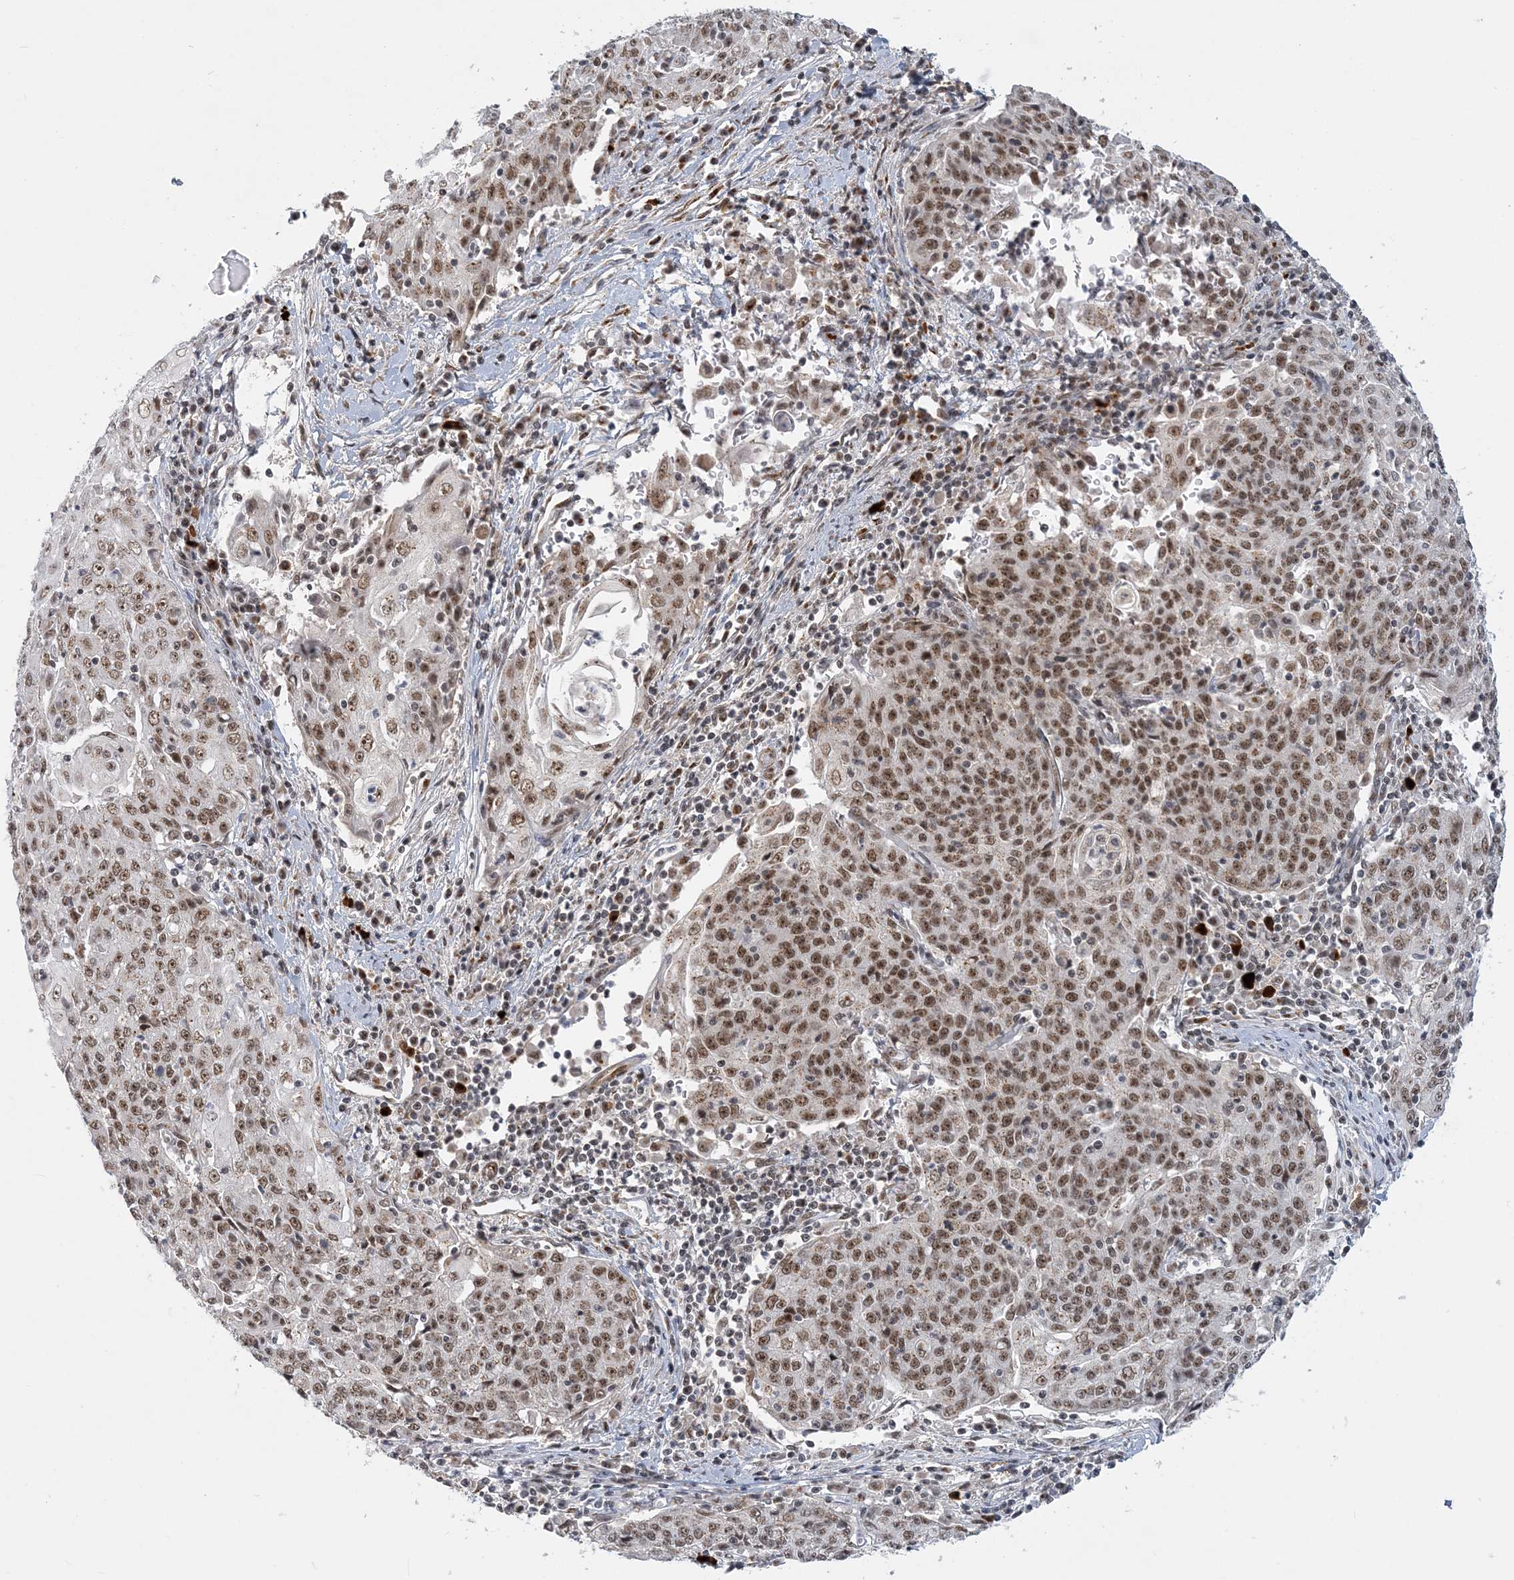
{"staining": {"intensity": "moderate", "quantity": ">75%", "location": "nuclear"}, "tissue": "cervical cancer", "cell_type": "Tumor cells", "image_type": "cancer", "snomed": [{"axis": "morphology", "description": "Squamous cell carcinoma, NOS"}, {"axis": "topography", "description": "Cervix"}], "caption": "The immunohistochemical stain highlights moderate nuclear positivity in tumor cells of cervical squamous cell carcinoma tissue.", "gene": "PLRG1", "patient": {"sex": "female", "age": 48}}